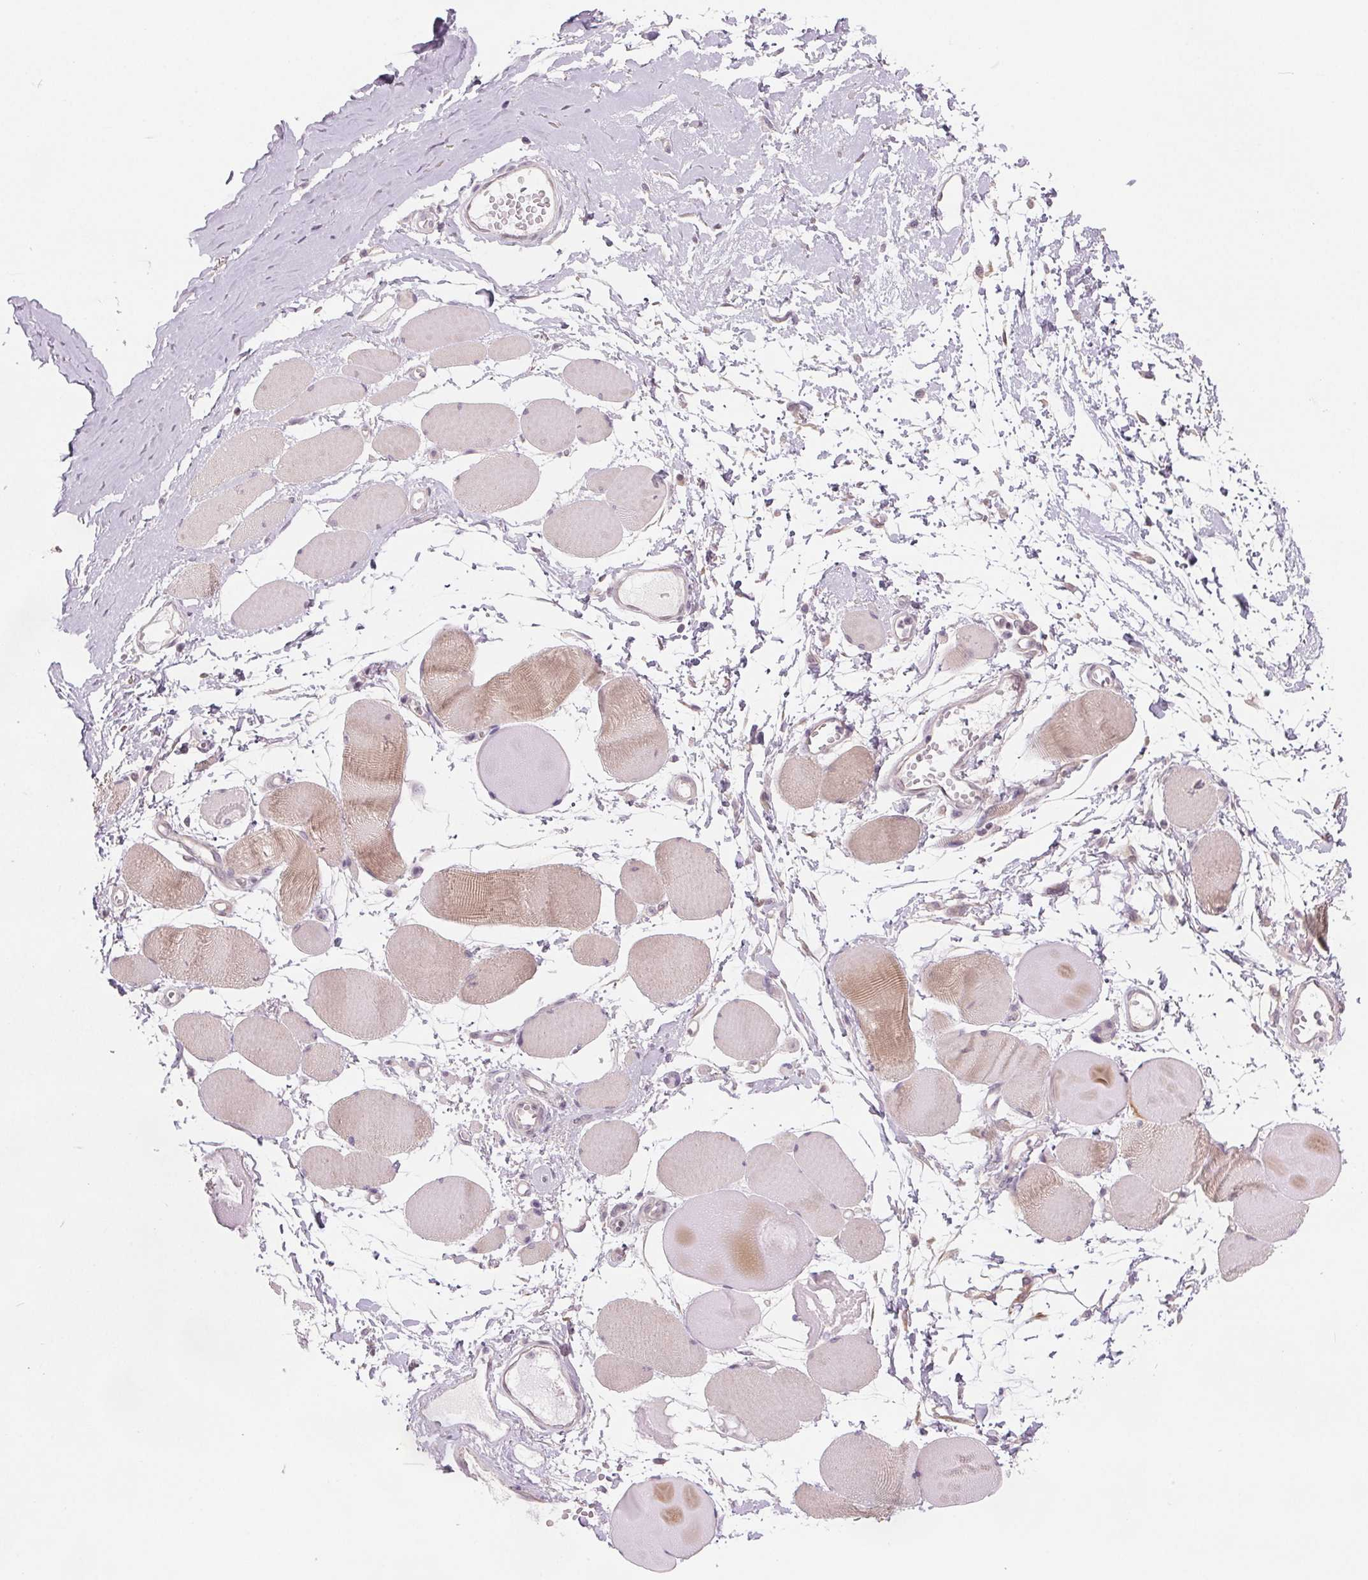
{"staining": {"intensity": "weak", "quantity": "25%-75%", "location": "cytoplasmic/membranous"}, "tissue": "skeletal muscle", "cell_type": "Myocytes", "image_type": "normal", "snomed": [{"axis": "morphology", "description": "Normal tissue, NOS"}, {"axis": "topography", "description": "Skeletal muscle"}], "caption": "Myocytes show low levels of weak cytoplasmic/membranous expression in approximately 25%-75% of cells in unremarkable human skeletal muscle.", "gene": "CFC1B", "patient": {"sex": "female", "age": 75}}